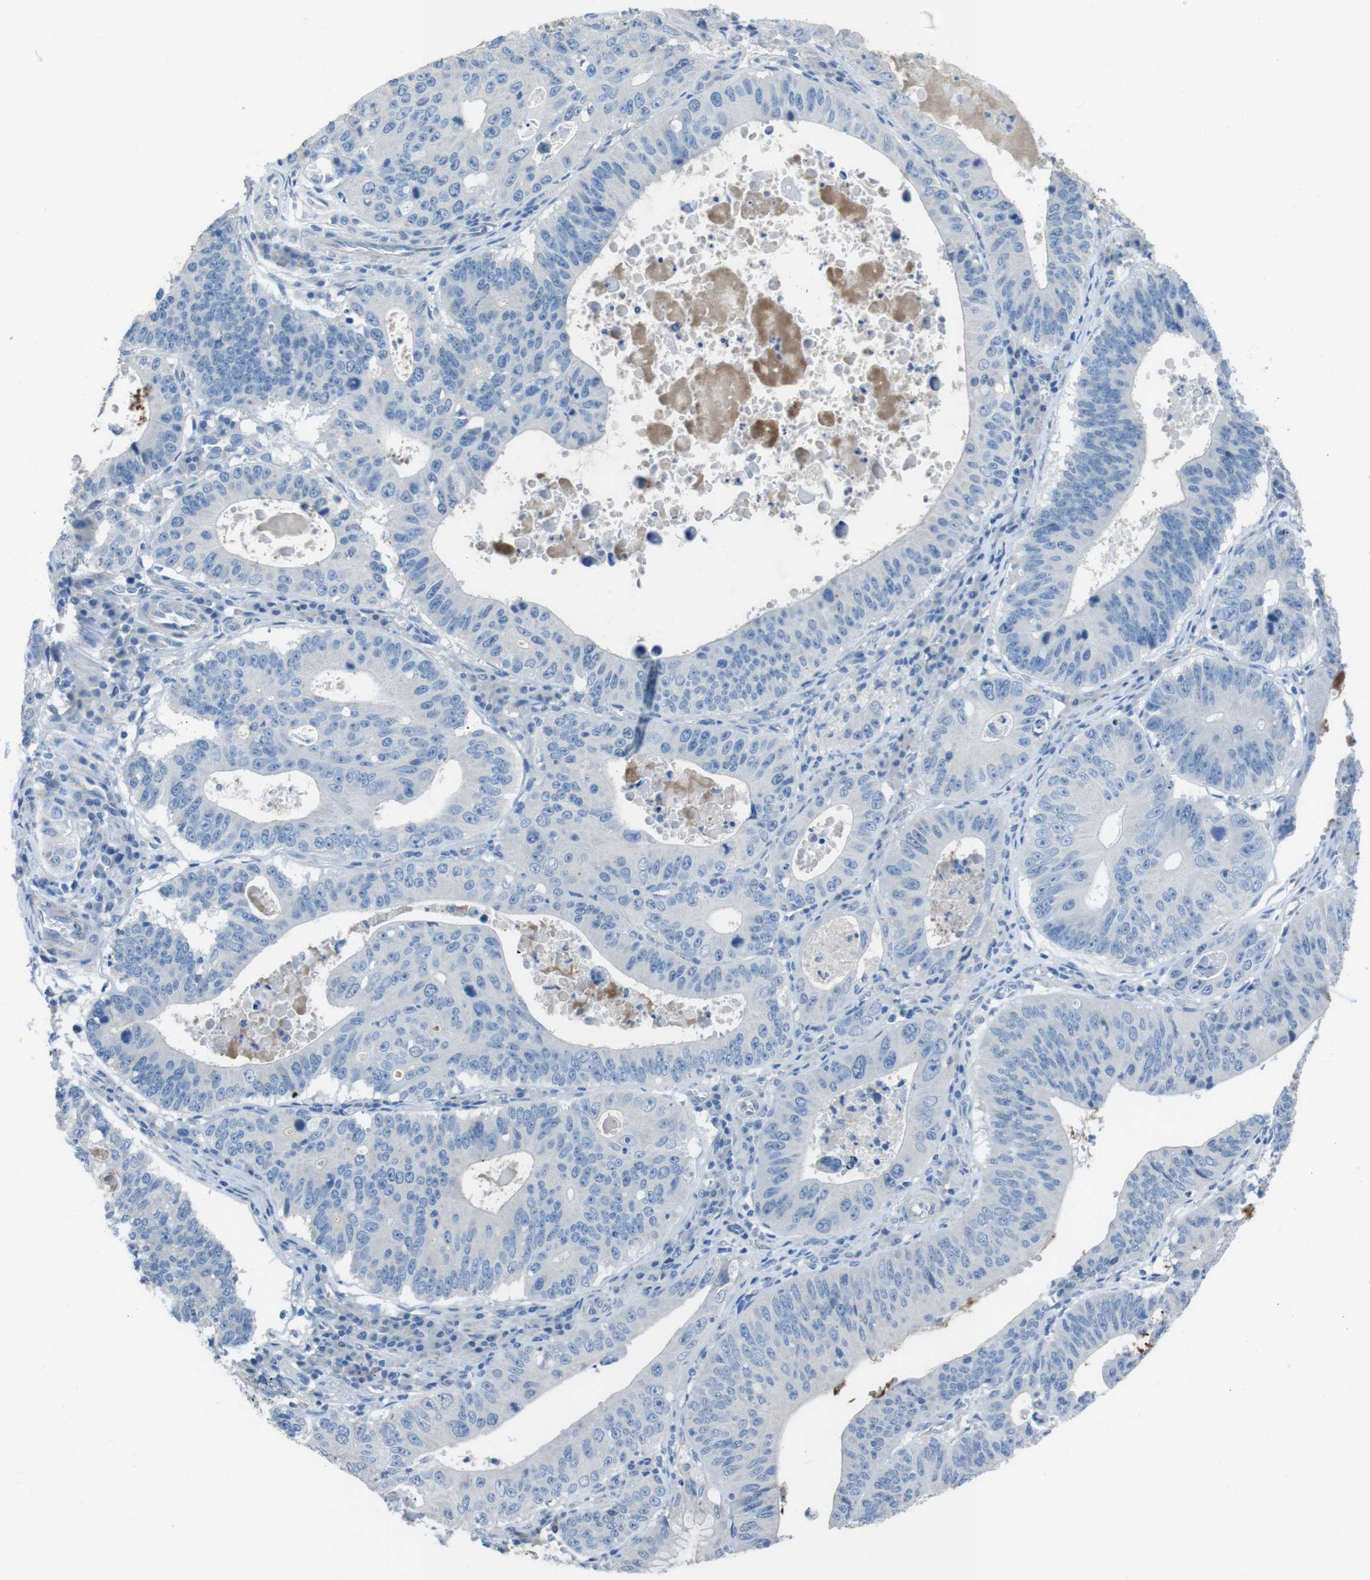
{"staining": {"intensity": "negative", "quantity": "none", "location": "none"}, "tissue": "stomach cancer", "cell_type": "Tumor cells", "image_type": "cancer", "snomed": [{"axis": "morphology", "description": "Adenocarcinoma, NOS"}, {"axis": "topography", "description": "Stomach"}], "caption": "IHC micrograph of neoplastic tissue: human stomach cancer stained with DAB (3,3'-diaminobenzidine) exhibits no significant protein expression in tumor cells.", "gene": "CYP2C8", "patient": {"sex": "male", "age": 59}}